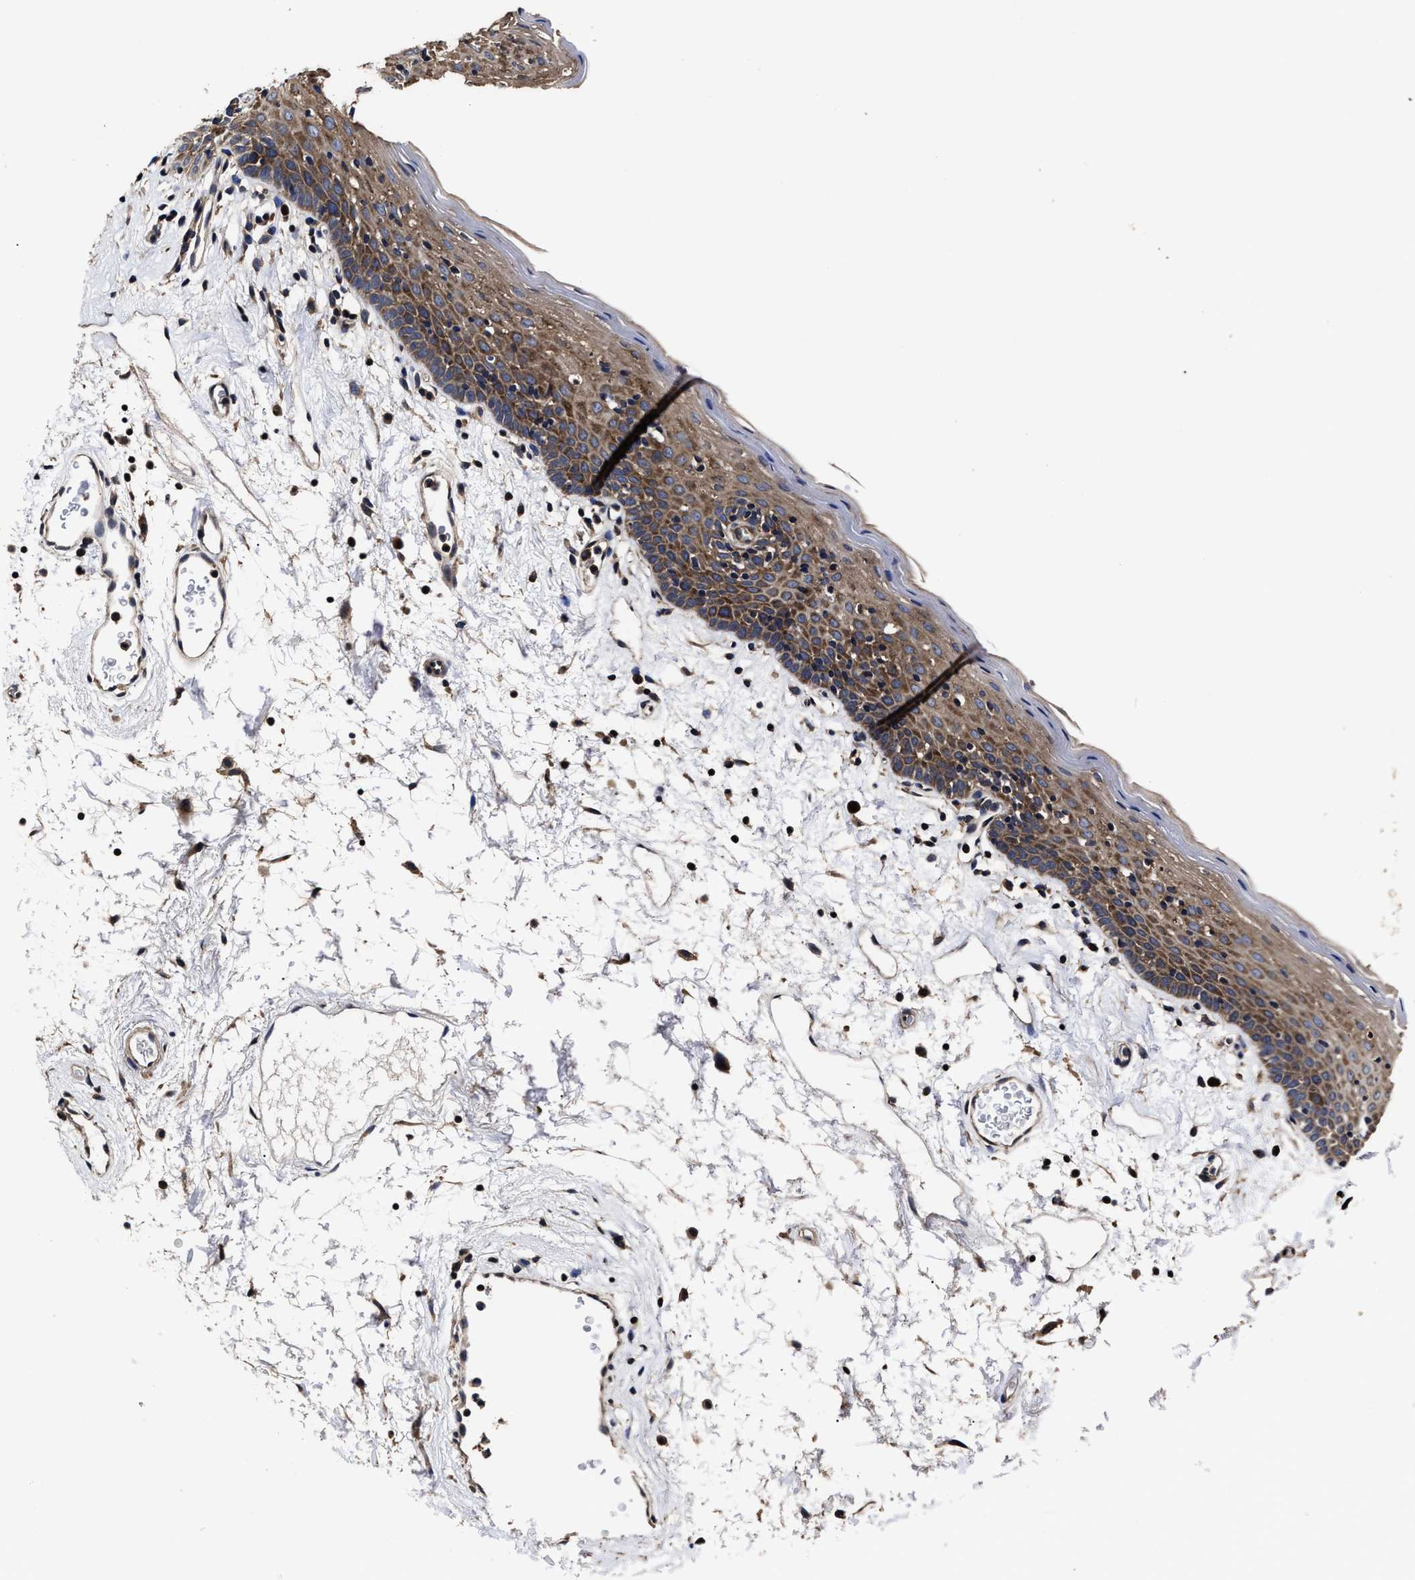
{"staining": {"intensity": "moderate", "quantity": "25%-75%", "location": "cytoplasmic/membranous"}, "tissue": "oral mucosa", "cell_type": "Squamous epithelial cells", "image_type": "normal", "snomed": [{"axis": "morphology", "description": "Normal tissue, NOS"}, {"axis": "topography", "description": "Oral tissue"}], "caption": "Protein expression analysis of benign oral mucosa demonstrates moderate cytoplasmic/membranous staining in about 25%-75% of squamous epithelial cells.", "gene": "AVEN", "patient": {"sex": "male", "age": 66}}